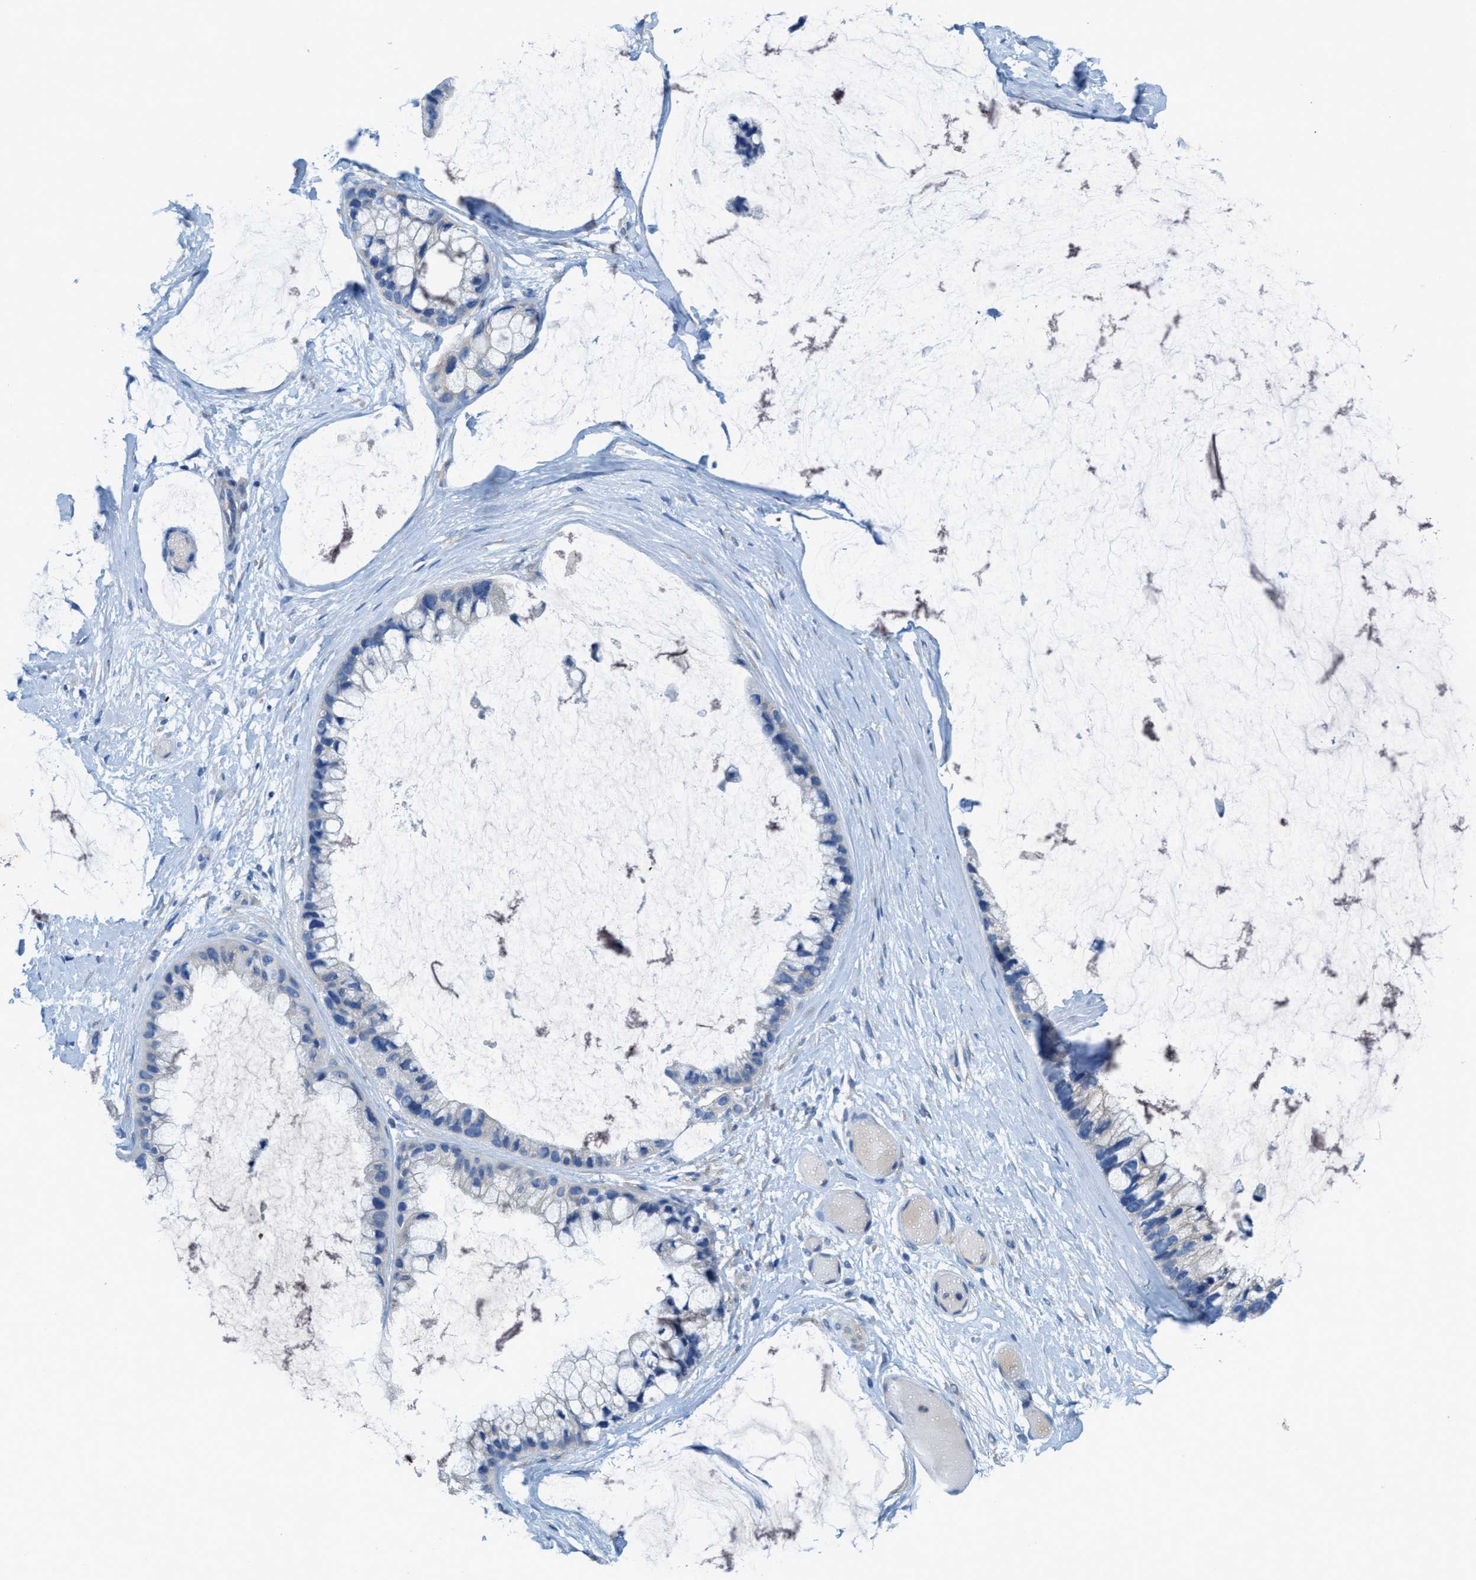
{"staining": {"intensity": "negative", "quantity": "none", "location": "none"}, "tissue": "ovarian cancer", "cell_type": "Tumor cells", "image_type": "cancer", "snomed": [{"axis": "morphology", "description": "Cystadenocarcinoma, mucinous, NOS"}, {"axis": "topography", "description": "Ovary"}], "caption": "Ovarian cancer (mucinous cystadenocarcinoma) was stained to show a protein in brown. There is no significant staining in tumor cells.", "gene": "CPA2", "patient": {"sex": "female", "age": 39}}